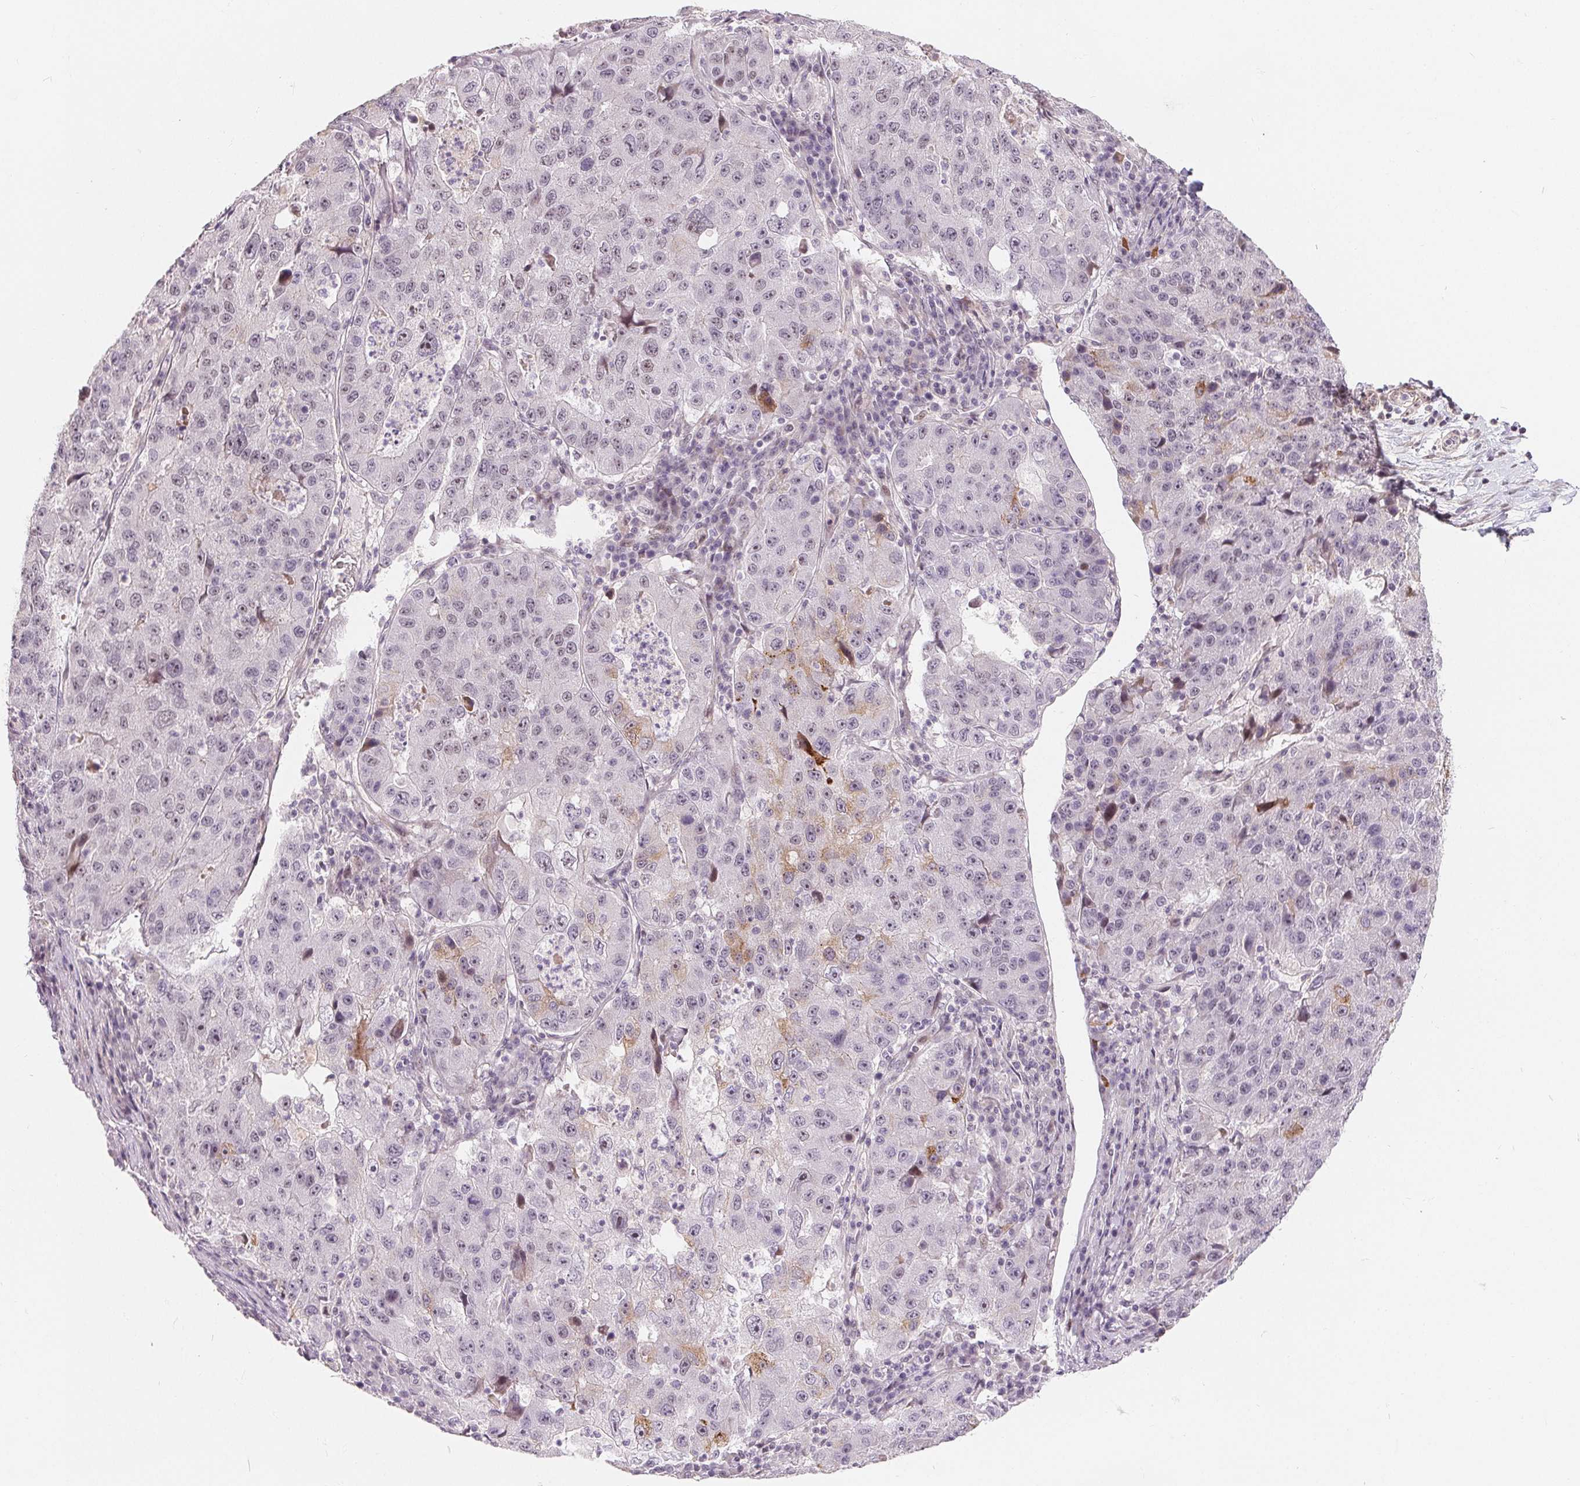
{"staining": {"intensity": "weak", "quantity": "<25%", "location": "nuclear"}, "tissue": "stomach cancer", "cell_type": "Tumor cells", "image_type": "cancer", "snomed": [{"axis": "morphology", "description": "Adenocarcinoma, NOS"}, {"axis": "topography", "description": "Stomach"}], "caption": "Immunohistochemistry (IHC) of human stomach cancer displays no expression in tumor cells.", "gene": "NRG2", "patient": {"sex": "male", "age": 71}}